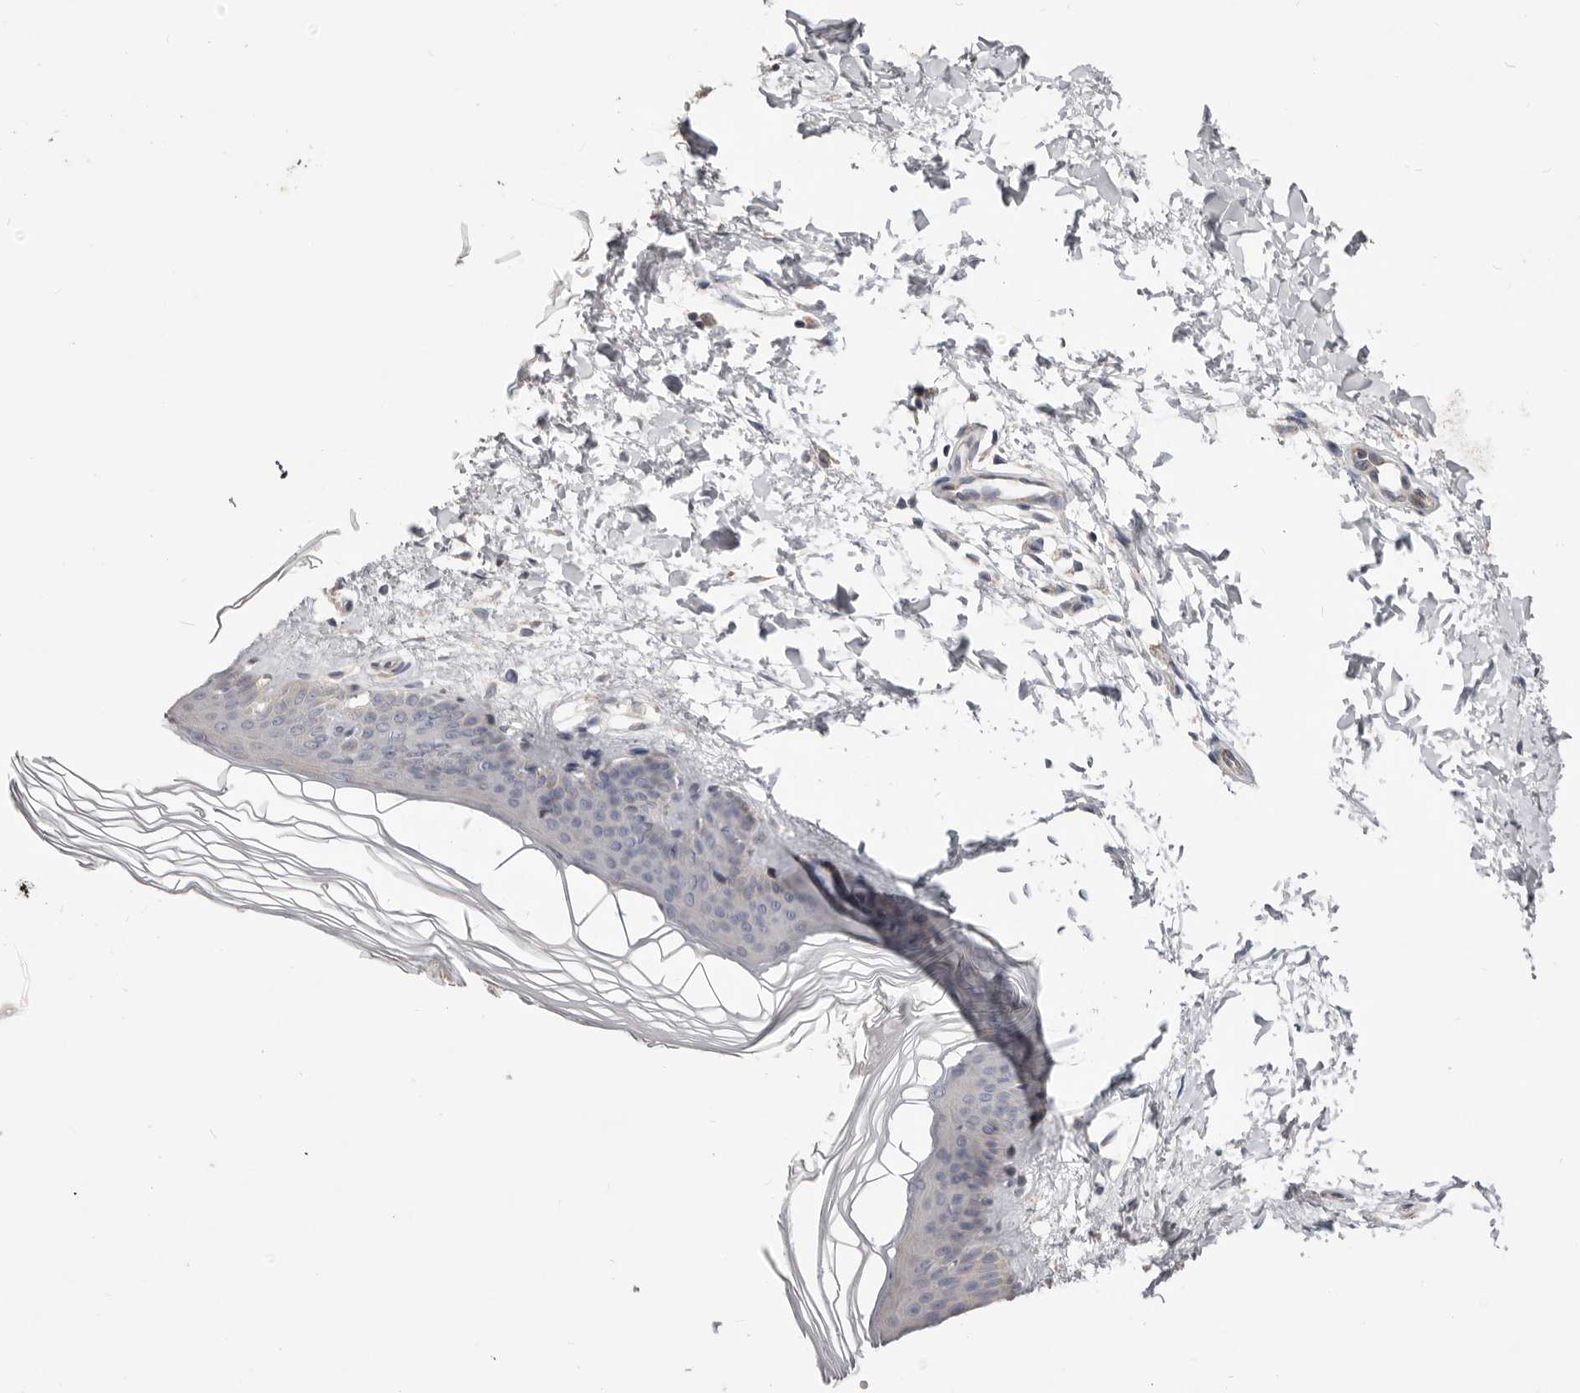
{"staining": {"intensity": "negative", "quantity": "none", "location": "none"}, "tissue": "skin", "cell_type": "Fibroblasts", "image_type": "normal", "snomed": [{"axis": "morphology", "description": "Normal tissue, NOS"}, {"axis": "topography", "description": "Skin"}], "caption": "This is an immunohistochemistry (IHC) micrograph of normal human skin. There is no staining in fibroblasts.", "gene": "WDR77", "patient": {"sex": "female", "age": 27}}